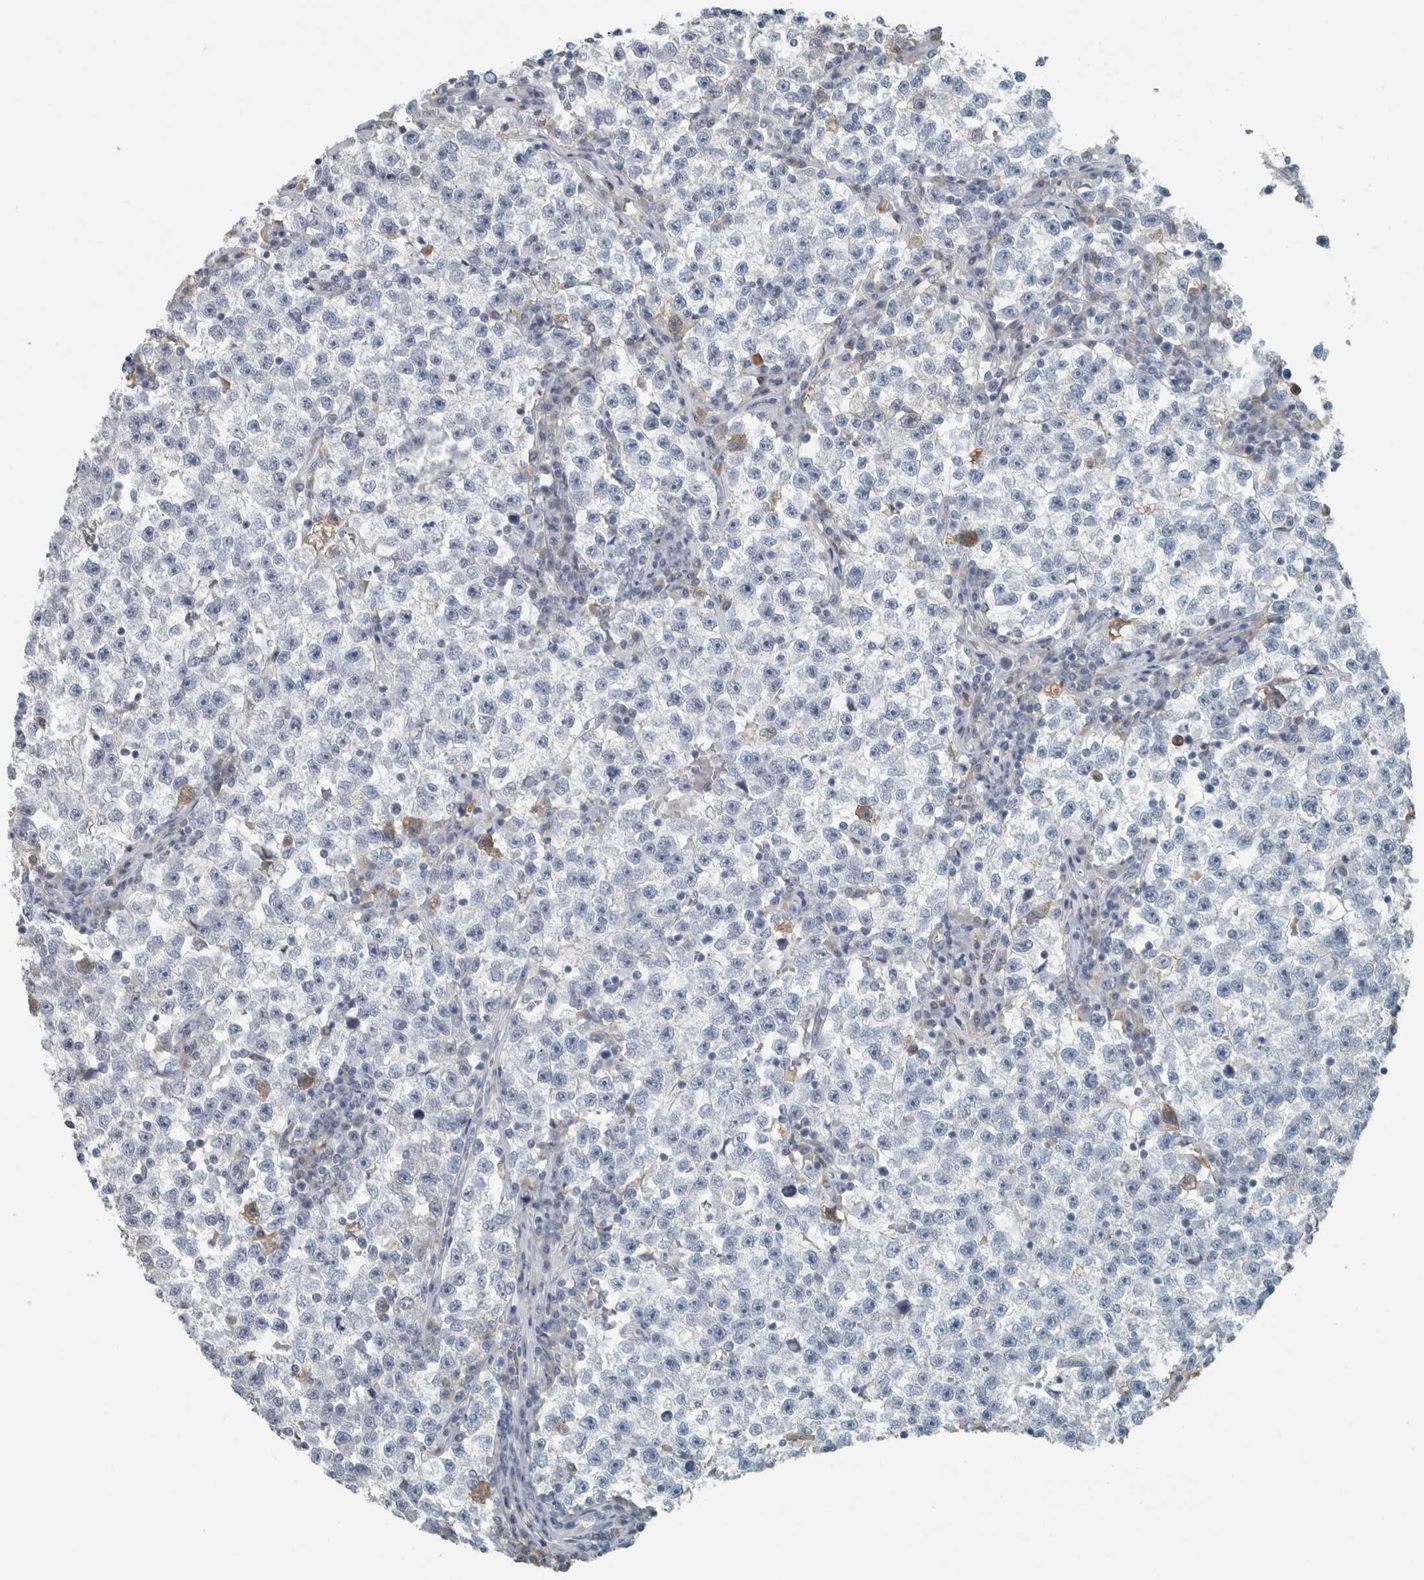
{"staining": {"intensity": "negative", "quantity": "none", "location": "none"}, "tissue": "testis cancer", "cell_type": "Tumor cells", "image_type": "cancer", "snomed": [{"axis": "morphology", "description": "Seminoma, NOS"}, {"axis": "topography", "description": "Testis"}], "caption": "This photomicrograph is of testis cancer stained with immunohistochemistry to label a protein in brown with the nuclei are counter-stained blue. There is no expression in tumor cells. (DAB (3,3'-diaminobenzidine) immunohistochemistry (IHC) visualized using brightfield microscopy, high magnification).", "gene": "CHL1", "patient": {"sex": "male", "age": 22}}